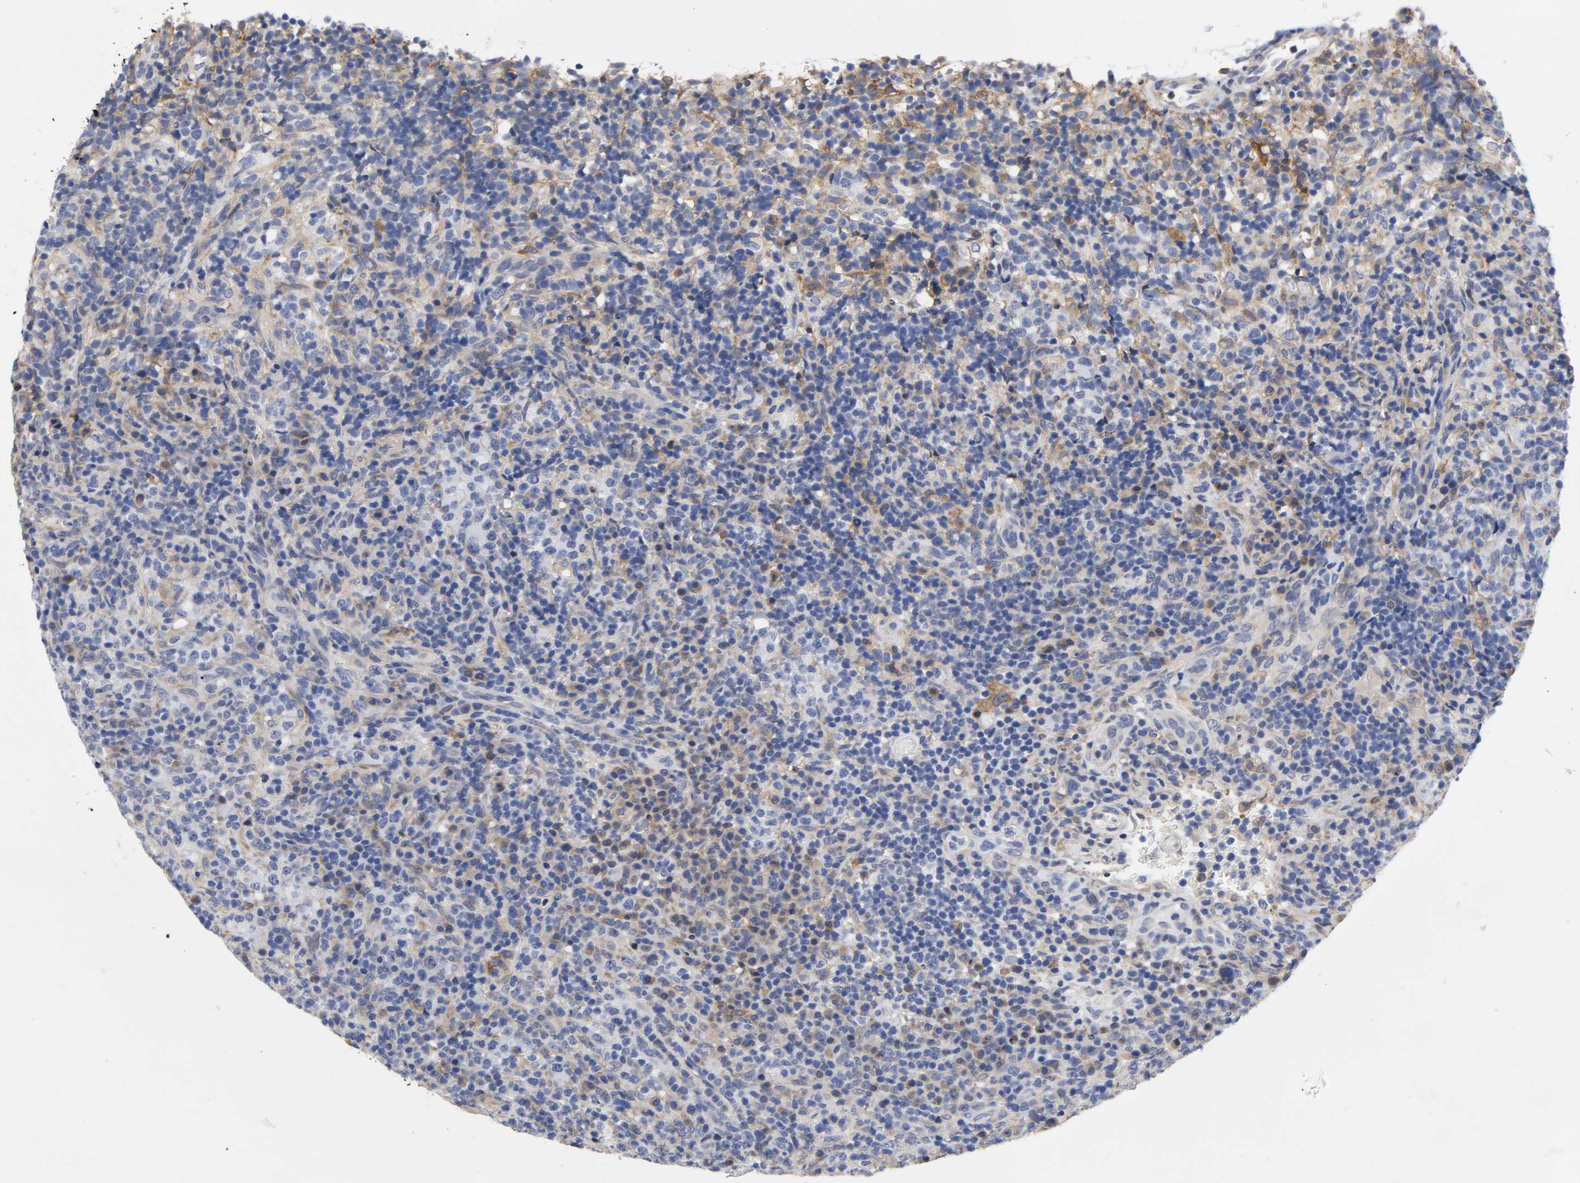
{"staining": {"intensity": "weak", "quantity": "25%-75%", "location": "cytoplasmic/membranous"}, "tissue": "lymphoma", "cell_type": "Tumor cells", "image_type": "cancer", "snomed": [{"axis": "morphology", "description": "Malignant lymphoma, non-Hodgkin's type, High grade"}, {"axis": "topography", "description": "Lymph node"}], "caption": "The immunohistochemical stain shows weak cytoplasmic/membranous positivity in tumor cells of lymphoma tissue. The protein is shown in brown color, while the nuclei are stained blue.", "gene": "HCK", "patient": {"sex": "female", "age": 76}}